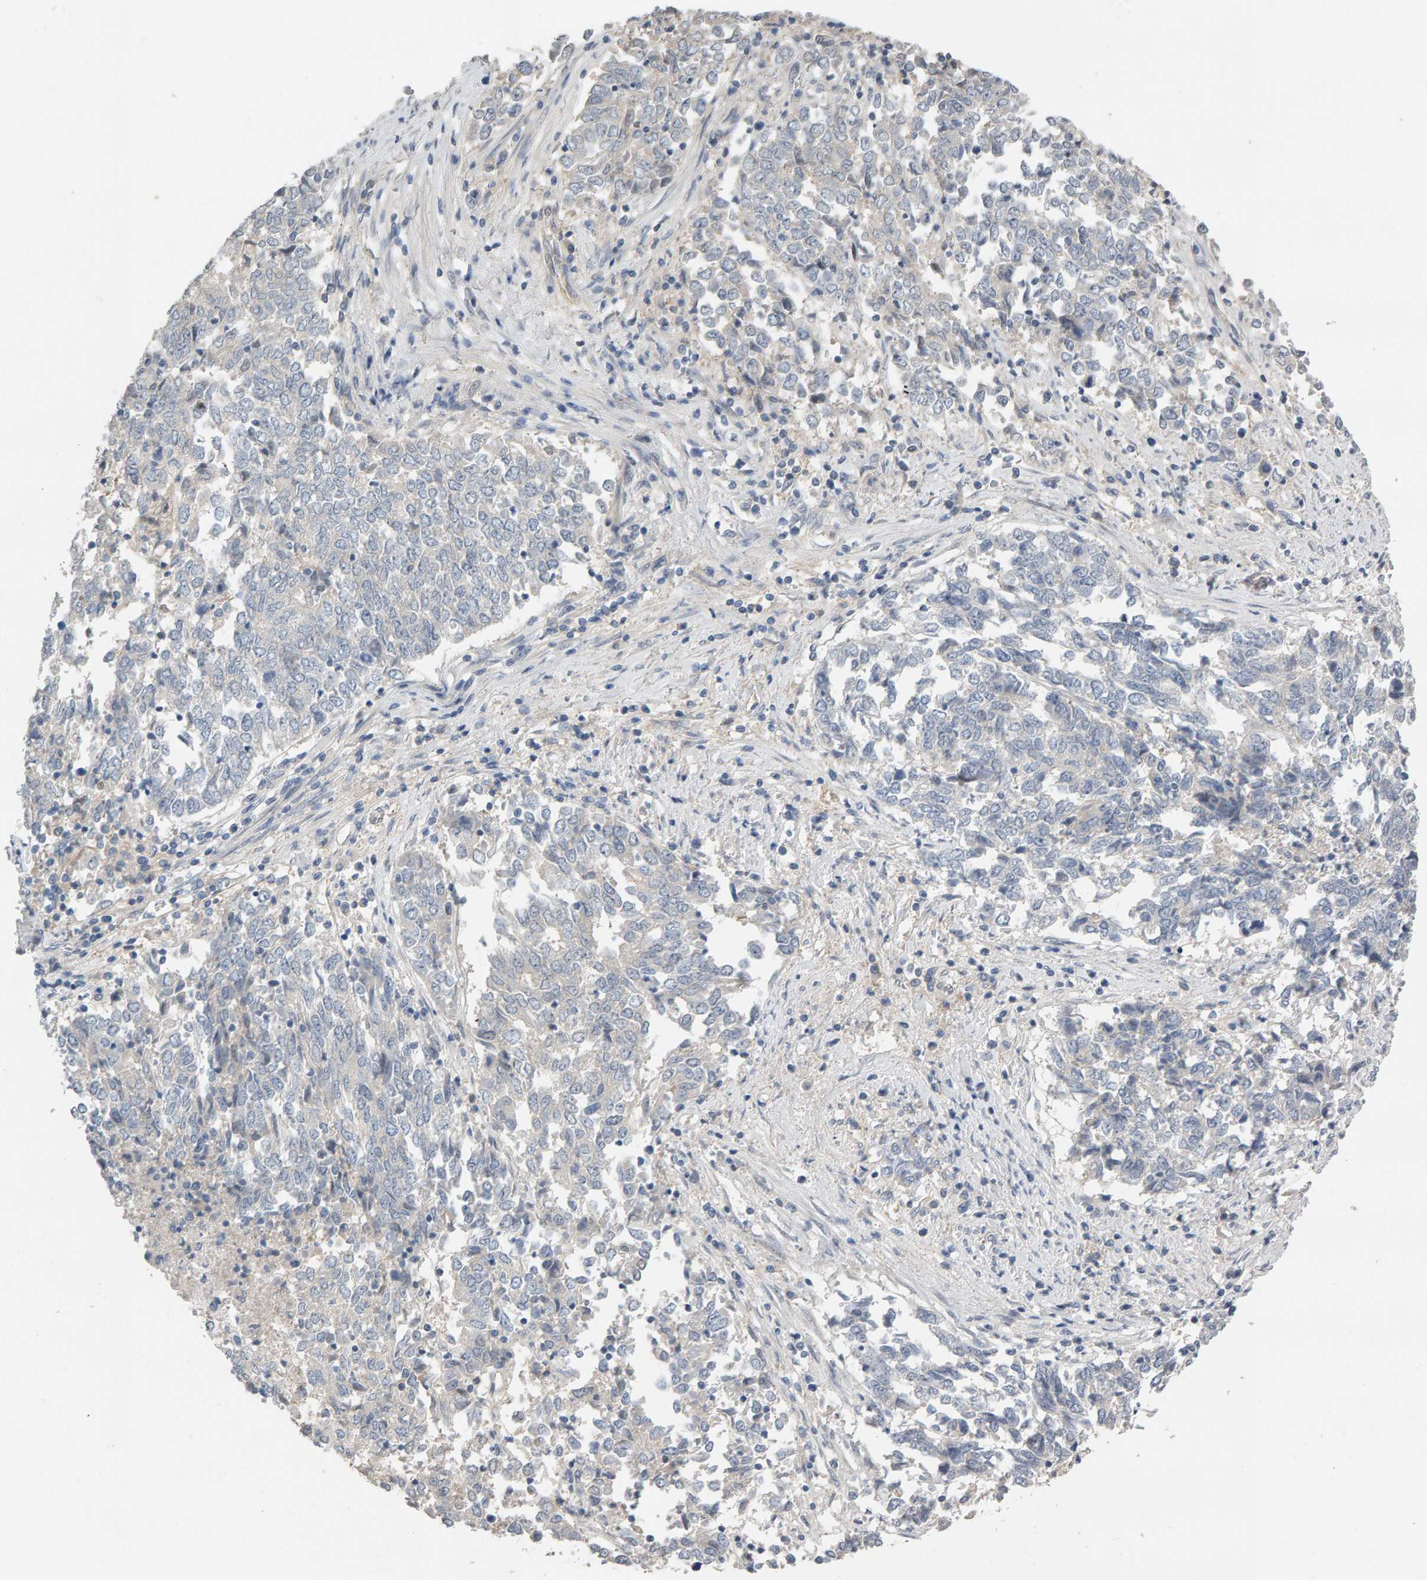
{"staining": {"intensity": "negative", "quantity": "none", "location": "none"}, "tissue": "endometrial cancer", "cell_type": "Tumor cells", "image_type": "cancer", "snomed": [{"axis": "morphology", "description": "Adenocarcinoma, NOS"}, {"axis": "topography", "description": "Endometrium"}], "caption": "The histopathology image demonstrates no staining of tumor cells in endometrial cancer (adenocarcinoma).", "gene": "GFUS", "patient": {"sex": "female", "age": 80}}